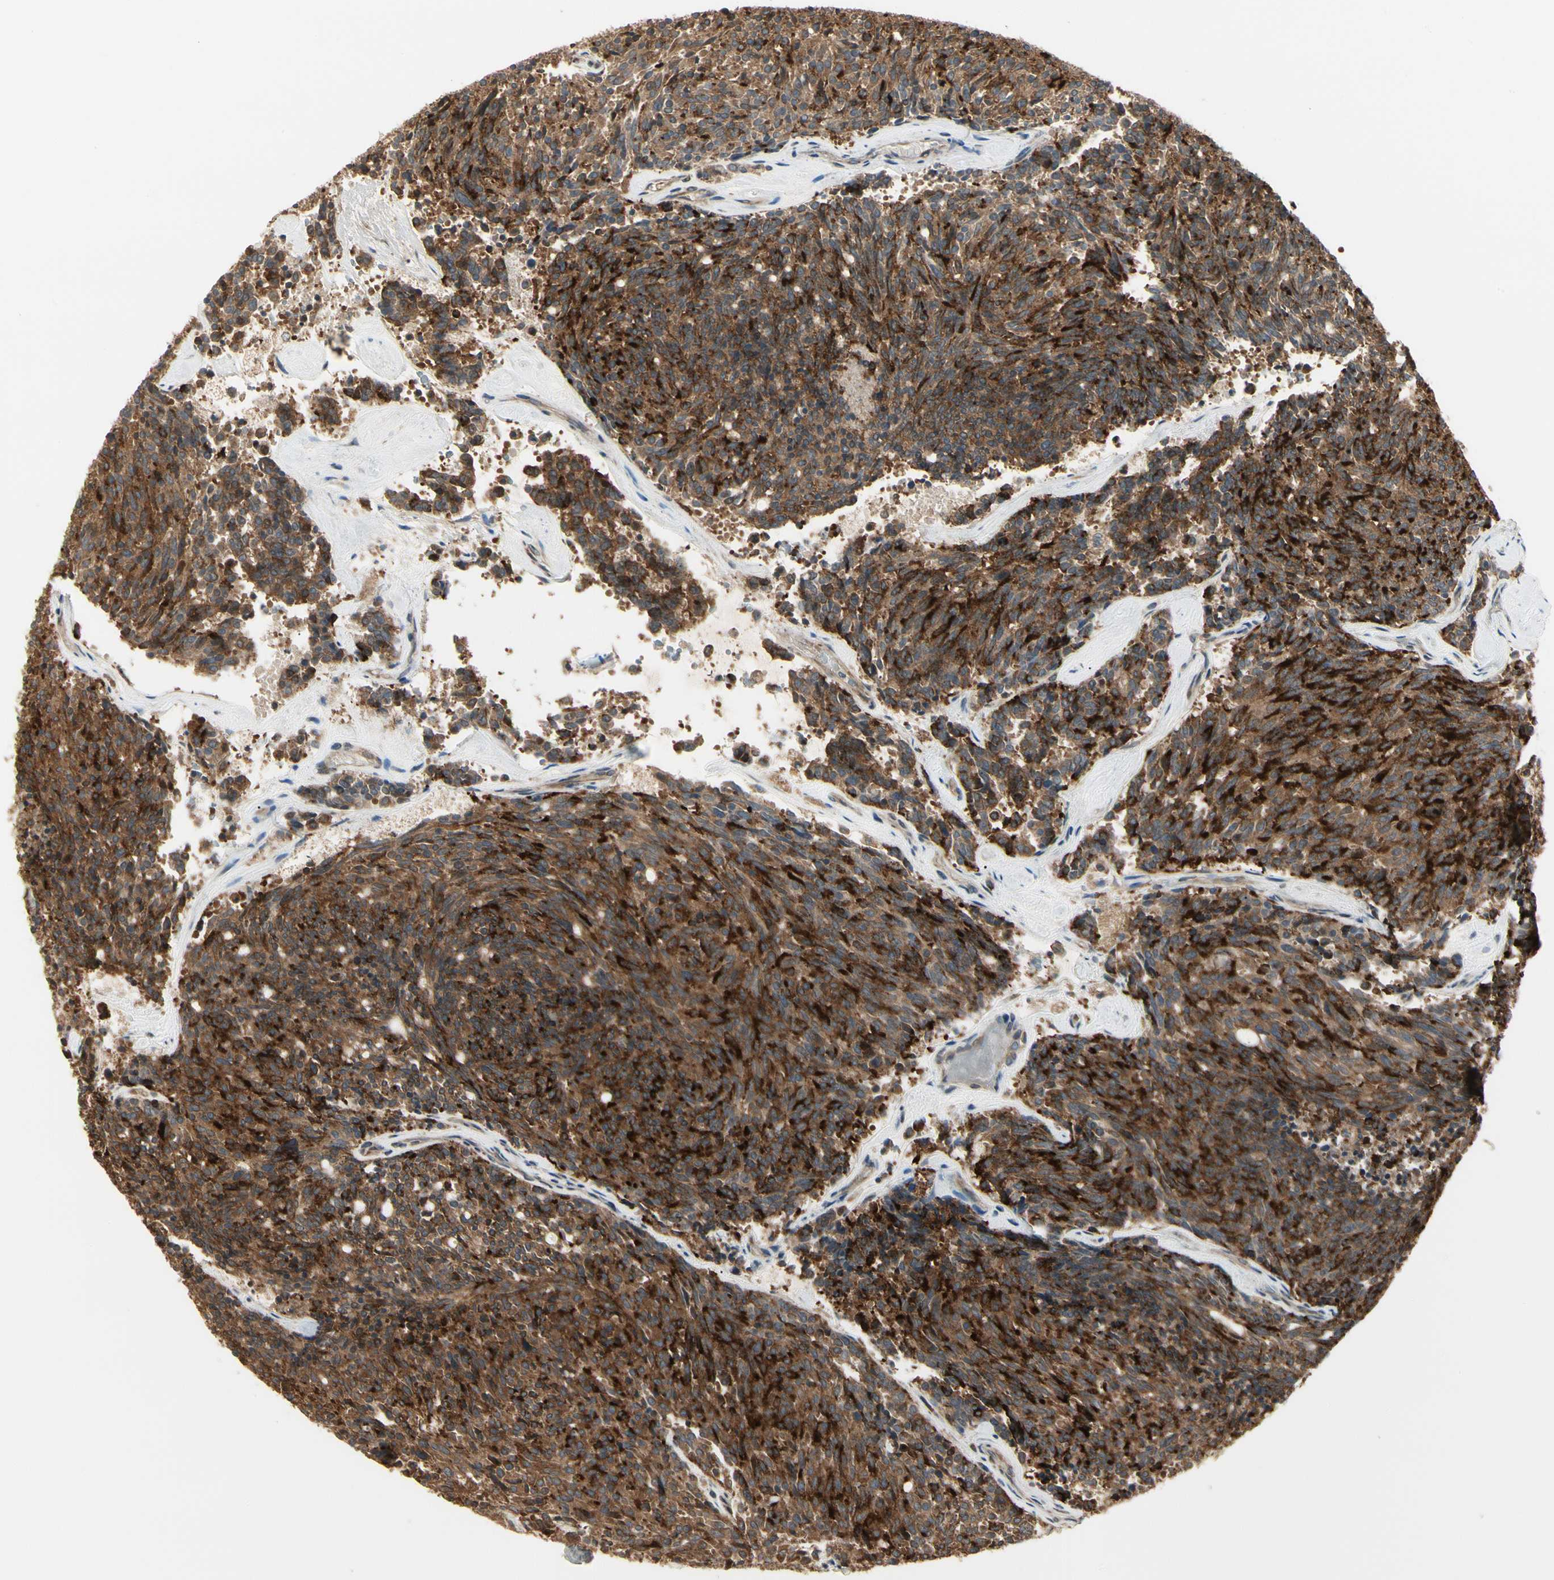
{"staining": {"intensity": "strong", "quantity": ">75%", "location": "cytoplasmic/membranous"}, "tissue": "carcinoid", "cell_type": "Tumor cells", "image_type": "cancer", "snomed": [{"axis": "morphology", "description": "Carcinoid, malignant, NOS"}, {"axis": "topography", "description": "Pancreas"}], "caption": "There is high levels of strong cytoplasmic/membranous positivity in tumor cells of malignant carcinoid, as demonstrated by immunohistochemical staining (brown color).", "gene": "IRAG1", "patient": {"sex": "female", "age": 54}}